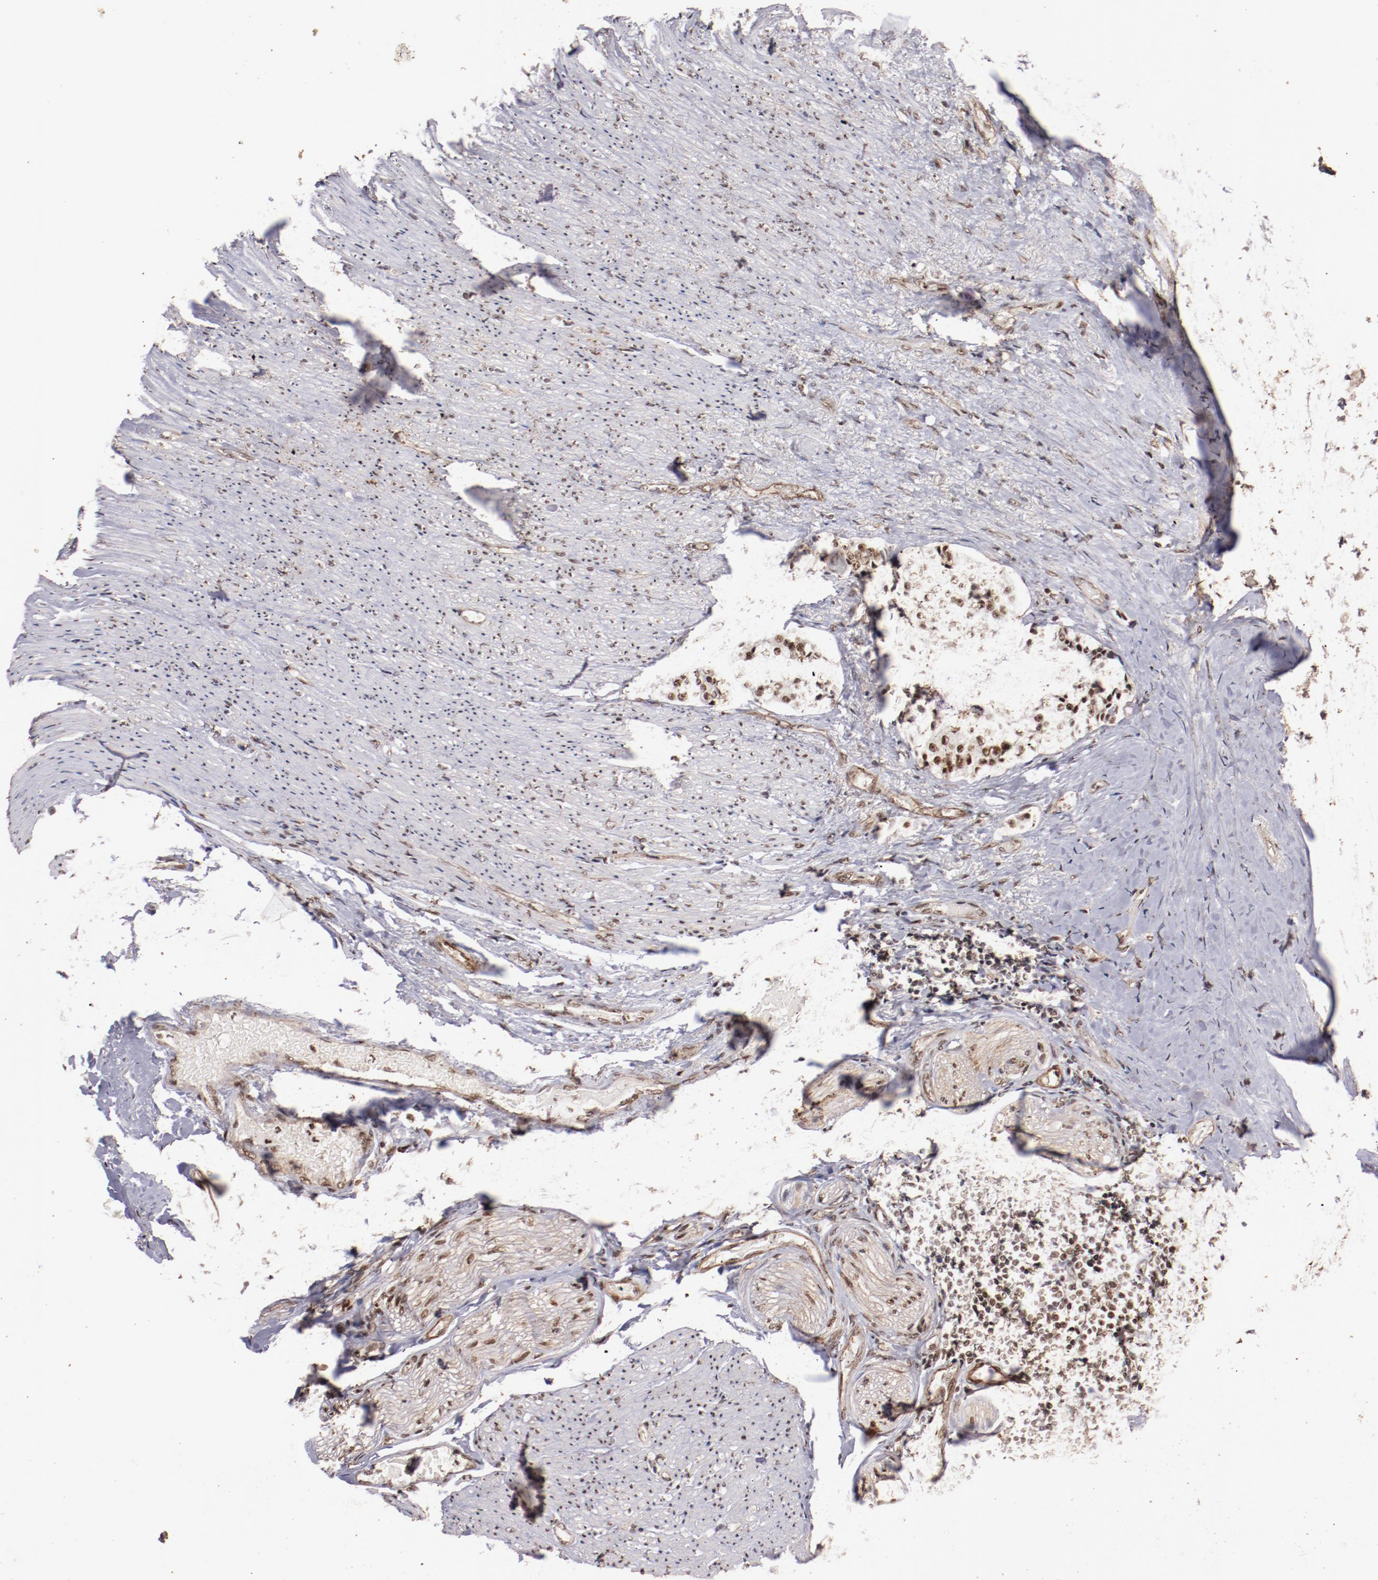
{"staining": {"intensity": "moderate", "quantity": ">75%", "location": "nuclear"}, "tissue": "carcinoid", "cell_type": "Tumor cells", "image_type": "cancer", "snomed": [{"axis": "morphology", "description": "Carcinoid, malignant, NOS"}, {"axis": "topography", "description": "Colon"}], "caption": "Carcinoid stained with DAB immunohistochemistry shows medium levels of moderate nuclear expression in approximately >75% of tumor cells.", "gene": "STAG2", "patient": {"sex": "female", "age": 61}}